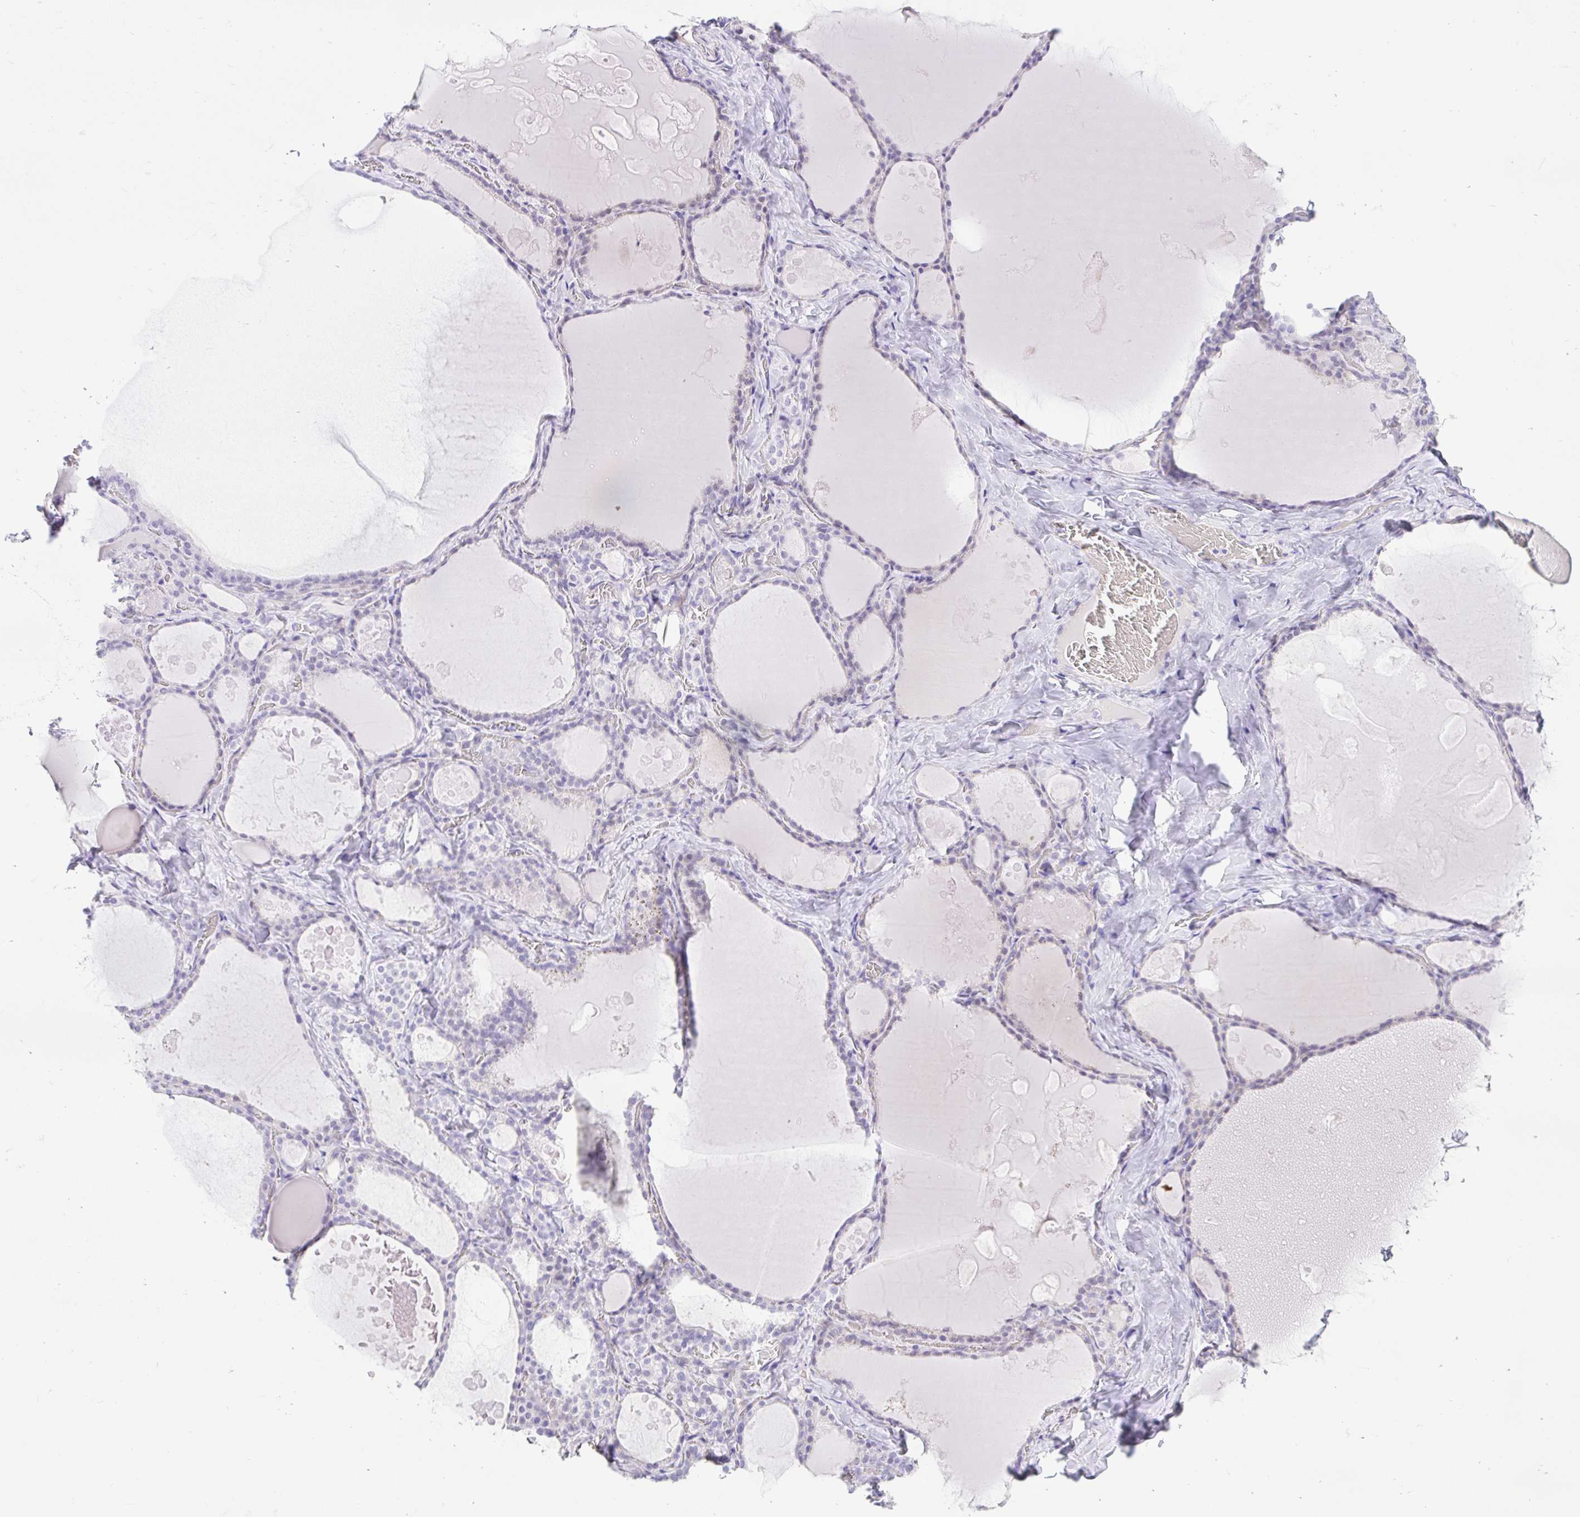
{"staining": {"intensity": "negative", "quantity": "none", "location": "none"}, "tissue": "thyroid gland", "cell_type": "Glandular cells", "image_type": "normal", "snomed": [{"axis": "morphology", "description": "Normal tissue, NOS"}, {"axis": "topography", "description": "Thyroid gland"}], "caption": "IHC histopathology image of normal human thyroid gland stained for a protein (brown), which exhibits no positivity in glandular cells. The staining was performed using DAB (3,3'-diaminobenzidine) to visualize the protein expression in brown, while the nuclei were stained in blue with hematoxylin (Magnification: 20x).", "gene": "REEP1", "patient": {"sex": "male", "age": 56}}